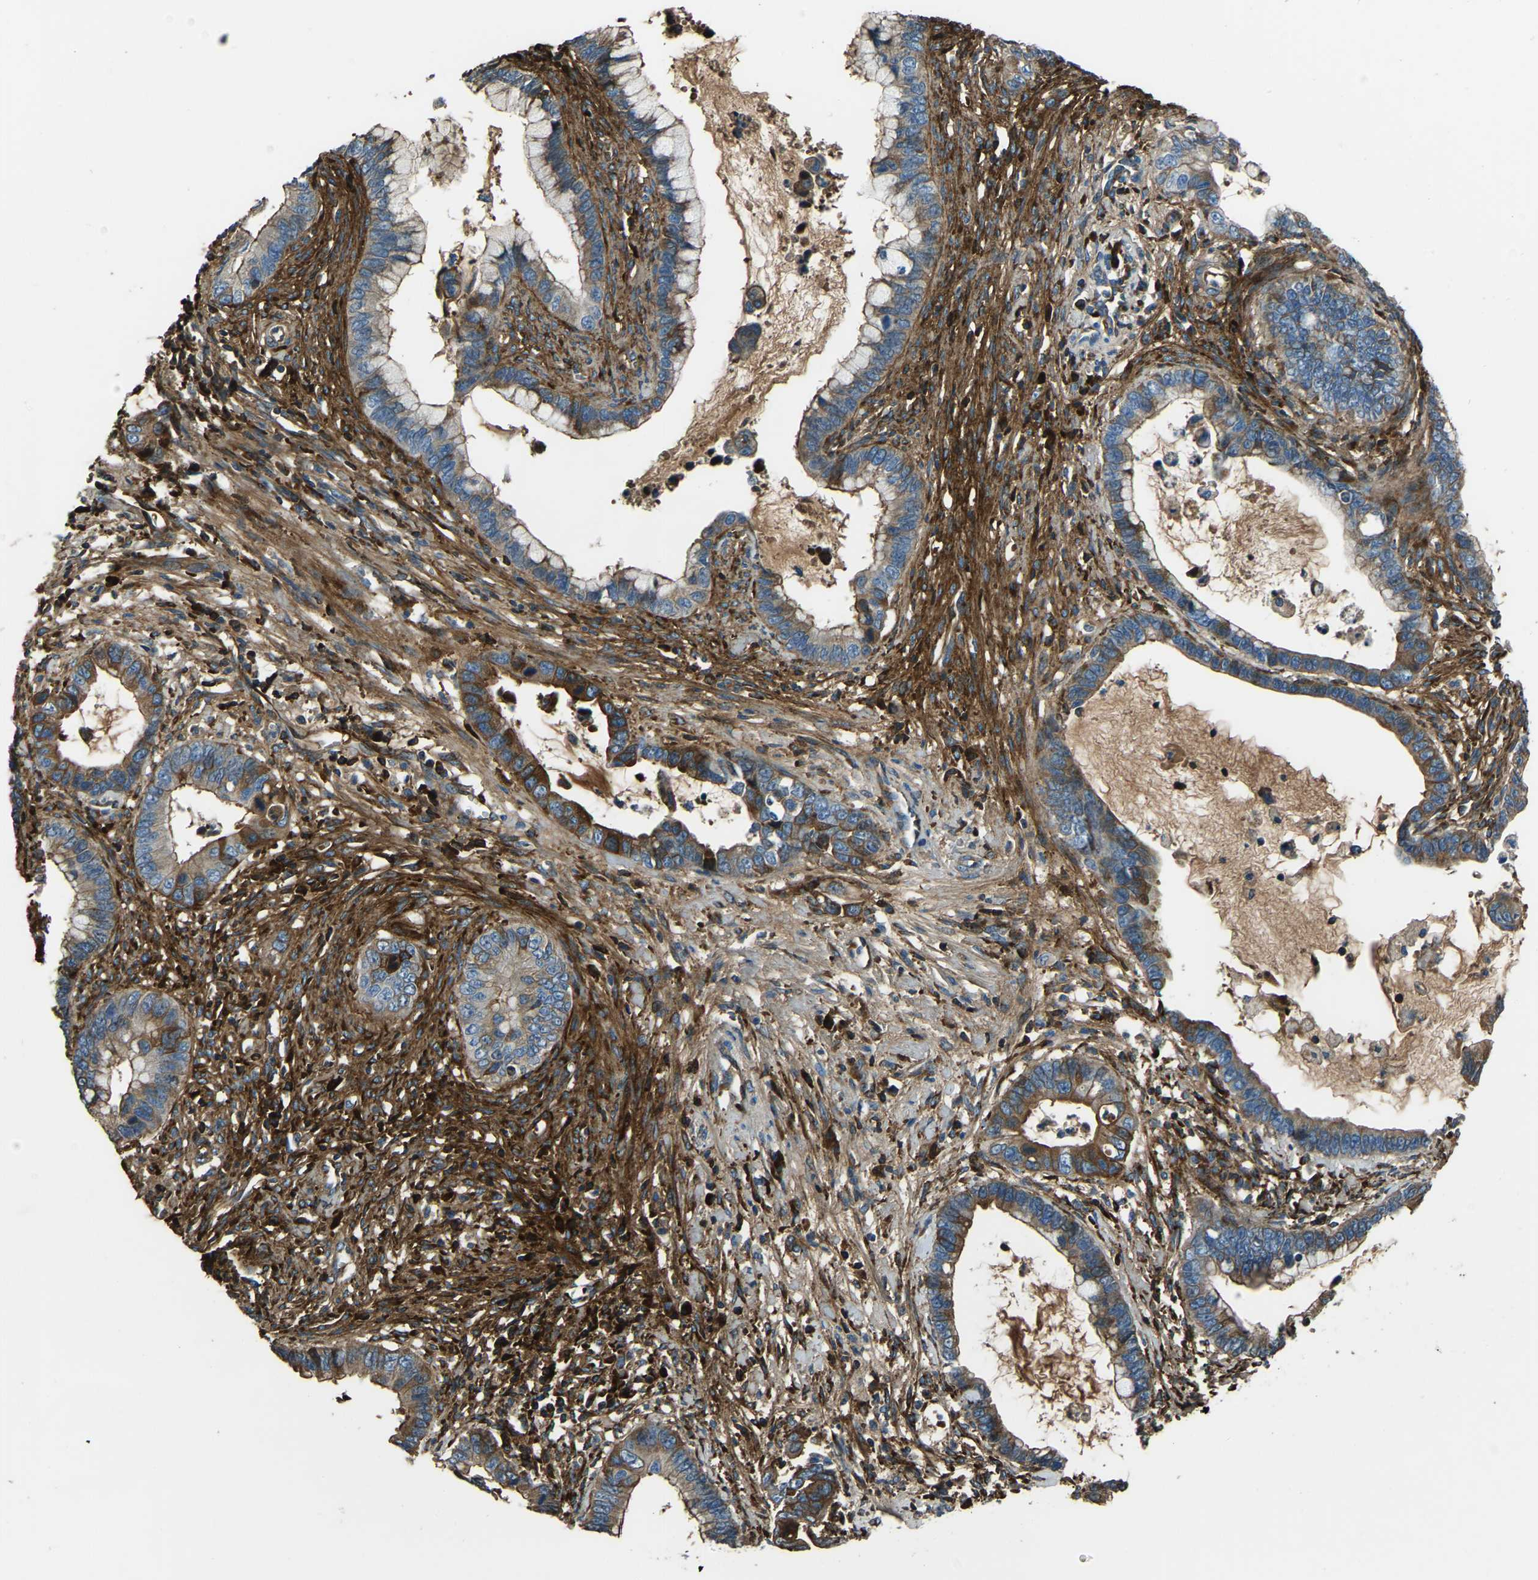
{"staining": {"intensity": "moderate", "quantity": ">75%", "location": "cytoplasmic/membranous"}, "tissue": "cervical cancer", "cell_type": "Tumor cells", "image_type": "cancer", "snomed": [{"axis": "morphology", "description": "Adenocarcinoma, NOS"}, {"axis": "topography", "description": "Cervix"}], "caption": "IHC histopathology image of cervical cancer stained for a protein (brown), which demonstrates medium levels of moderate cytoplasmic/membranous staining in about >75% of tumor cells.", "gene": "COL3A1", "patient": {"sex": "female", "age": 44}}